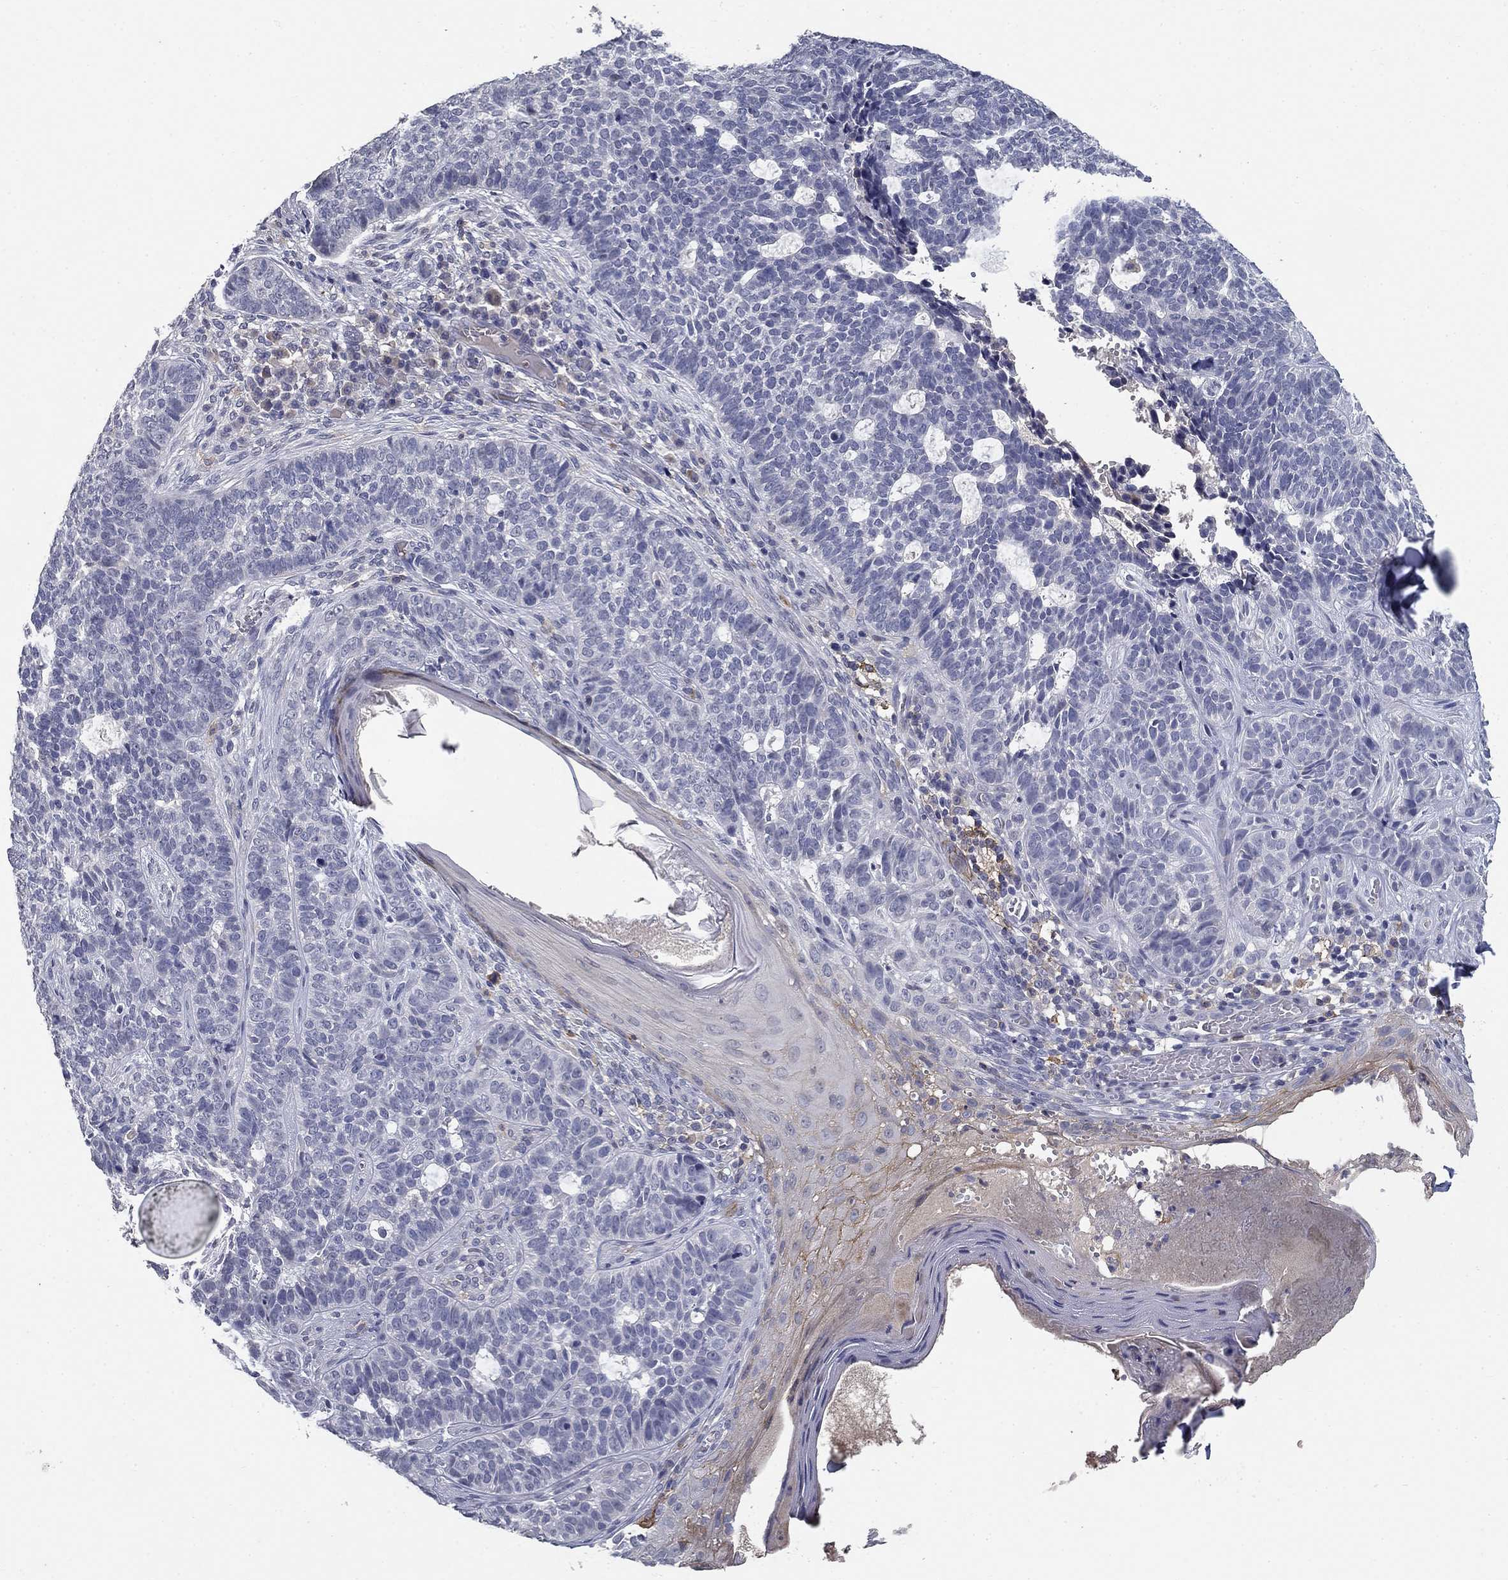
{"staining": {"intensity": "negative", "quantity": "none", "location": "none"}, "tissue": "skin cancer", "cell_type": "Tumor cells", "image_type": "cancer", "snomed": [{"axis": "morphology", "description": "Basal cell carcinoma"}, {"axis": "topography", "description": "Skin"}], "caption": "DAB (3,3'-diaminobenzidine) immunohistochemical staining of basal cell carcinoma (skin) reveals no significant expression in tumor cells. The staining was performed using DAB (3,3'-diaminobenzidine) to visualize the protein expression in brown, while the nuclei were stained in blue with hematoxylin (Magnification: 20x).", "gene": "CD274", "patient": {"sex": "female", "age": 69}}